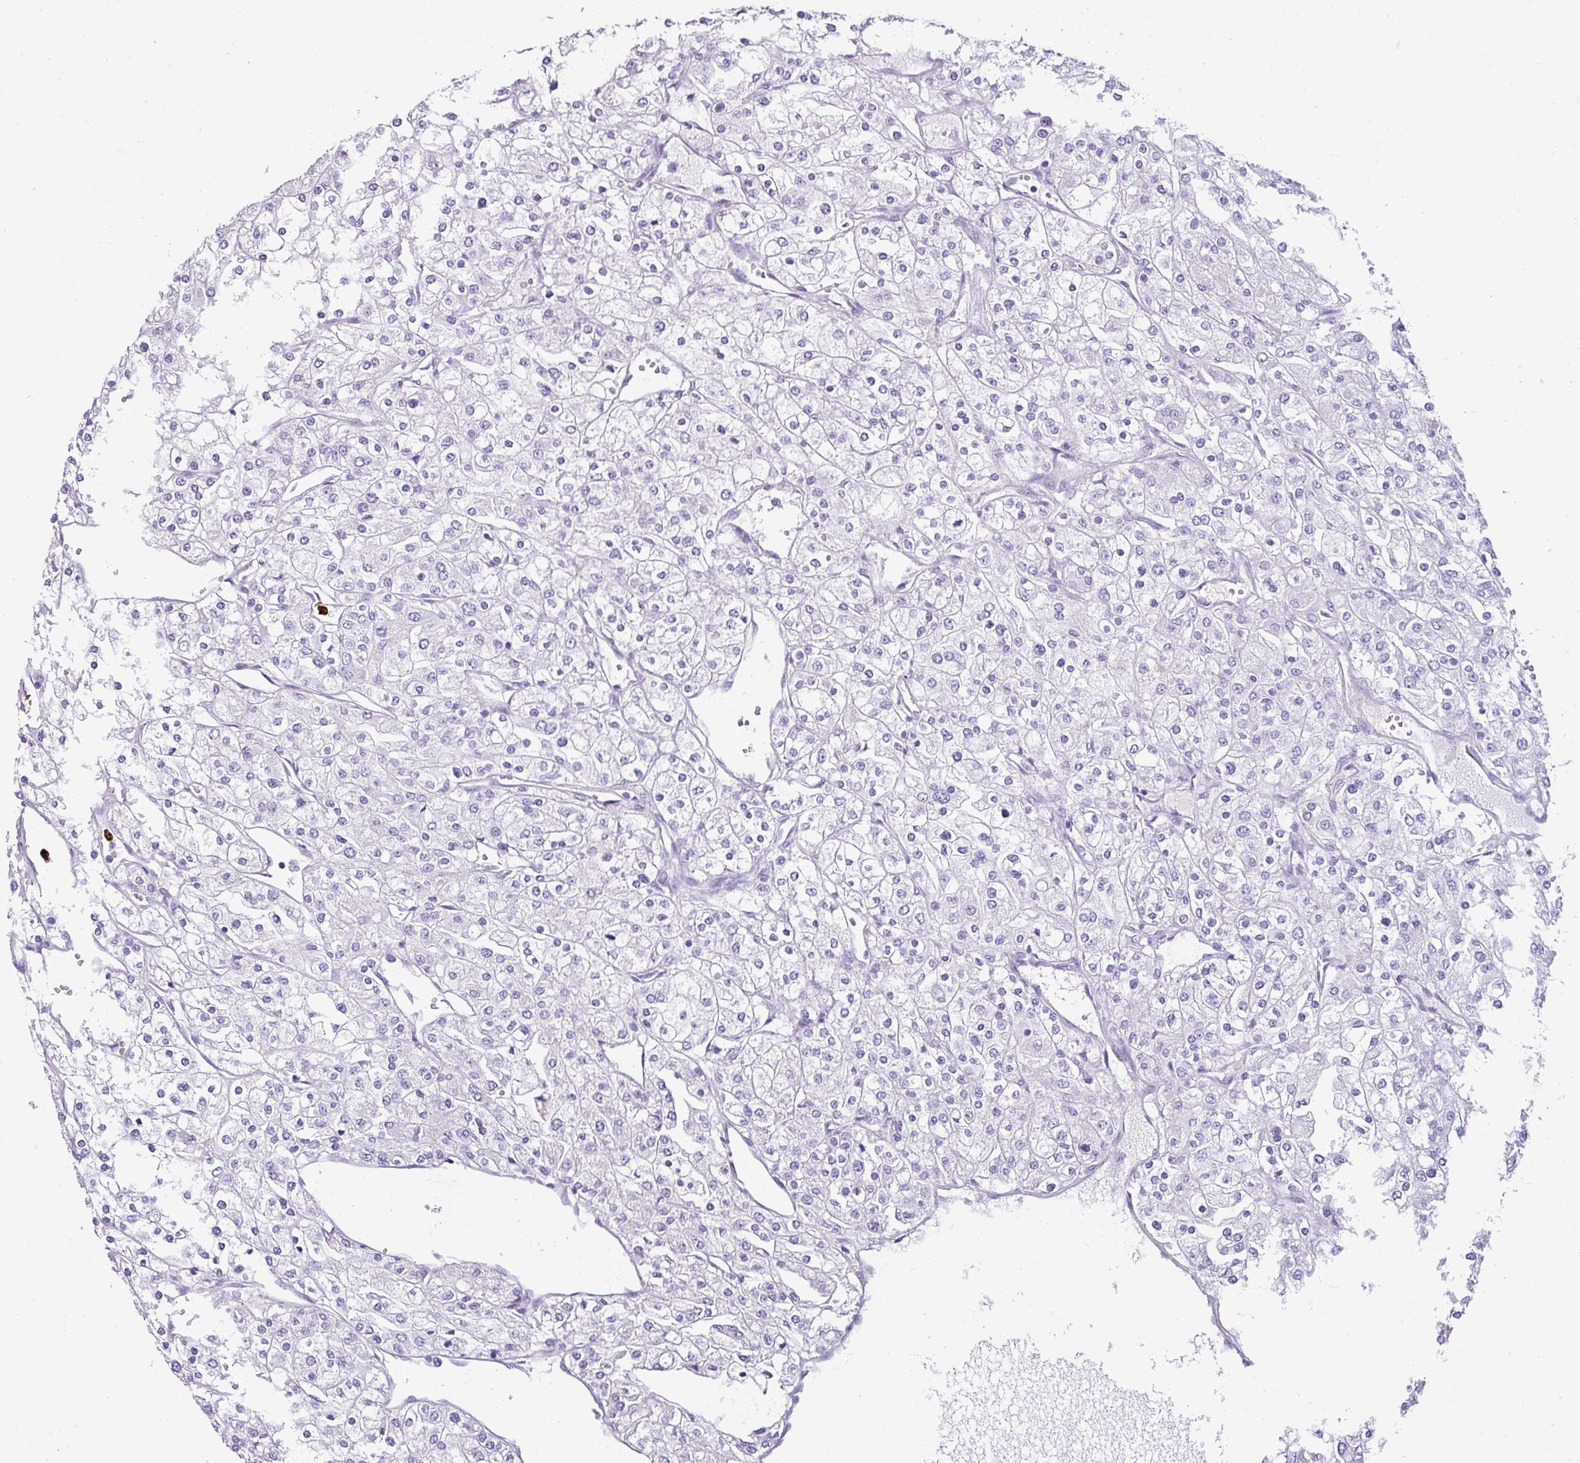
{"staining": {"intensity": "negative", "quantity": "none", "location": "none"}, "tissue": "renal cancer", "cell_type": "Tumor cells", "image_type": "cancer", "snomed": [{"axis": "morphology", "description": "Adenocarcinoma, NOS"}, {"axis": "topography", "description": "Kidney"}], "caption": "Immunohistochemistry (IHC) of human renal cancer displays no staining in tumor cells.", "gene": "CTSG", "patient": {"sex": "male", "age": 80}}